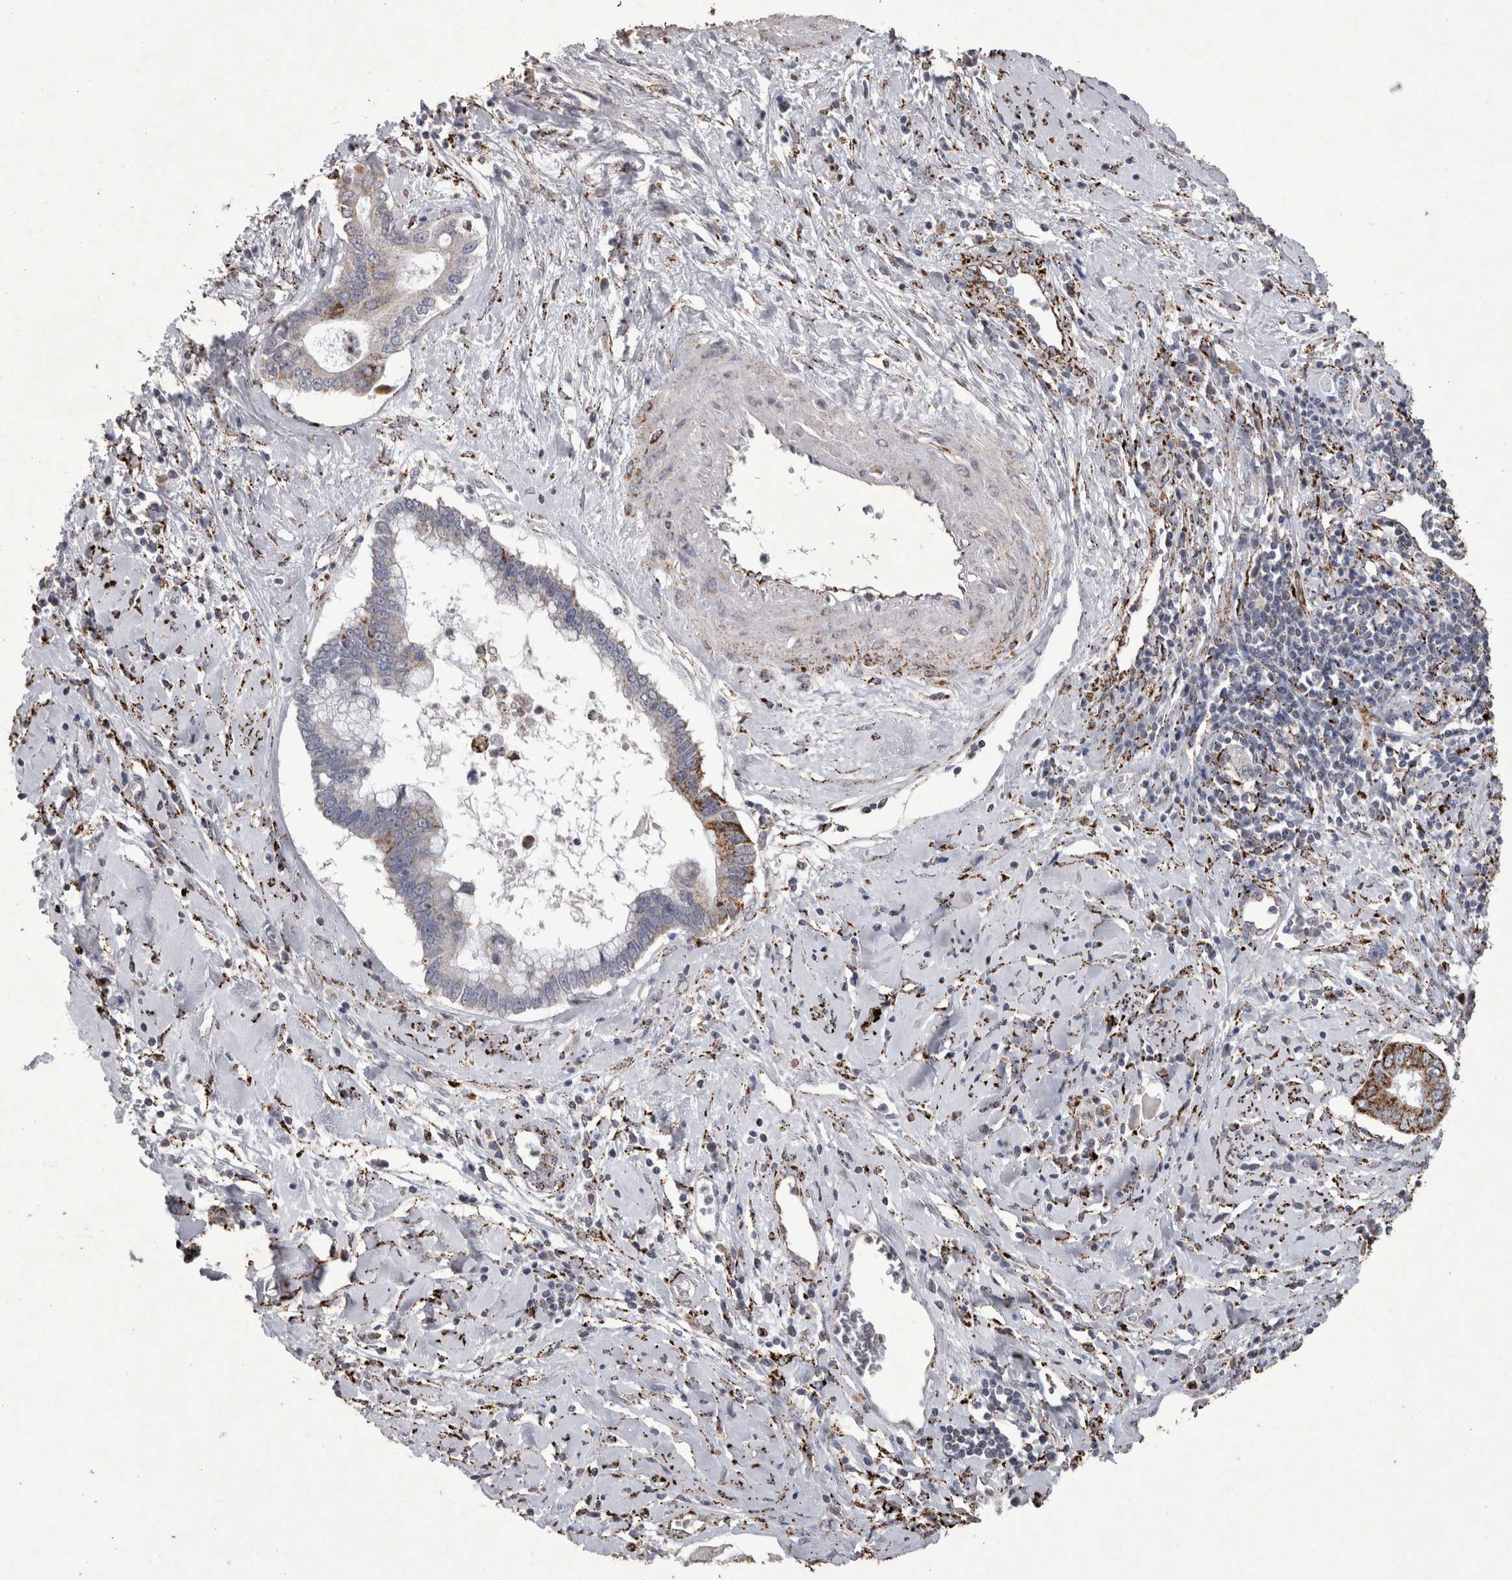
{"staining": {"intensity": "strong", "quantity": "<25%", "location": "cytoplasmic/membranous"}, "tissue": "cervical cancer", "cell_type": "Tumor cells", "image_type": "cancer", "snomed": [{"axis": "morphology", "description": "Adenocarcinoma, NOS"}, {"axis": "topography", "description": "Cervix"}], "caption": "Immunohistochemistry staining of cervical cancer (adenocarcinoma), which exhibits medium levels of strong cytoplasmic/membranous staining in about <25% of tumor cells indicating strong cytoplasmic/membranous protein positivity. The staining was performed using DAB (brown) for protein detection and nuclei were counterstained in hematoxylin (blue).", "gene": "DKK3", "patient": {"sex": "female", "age": 44}}